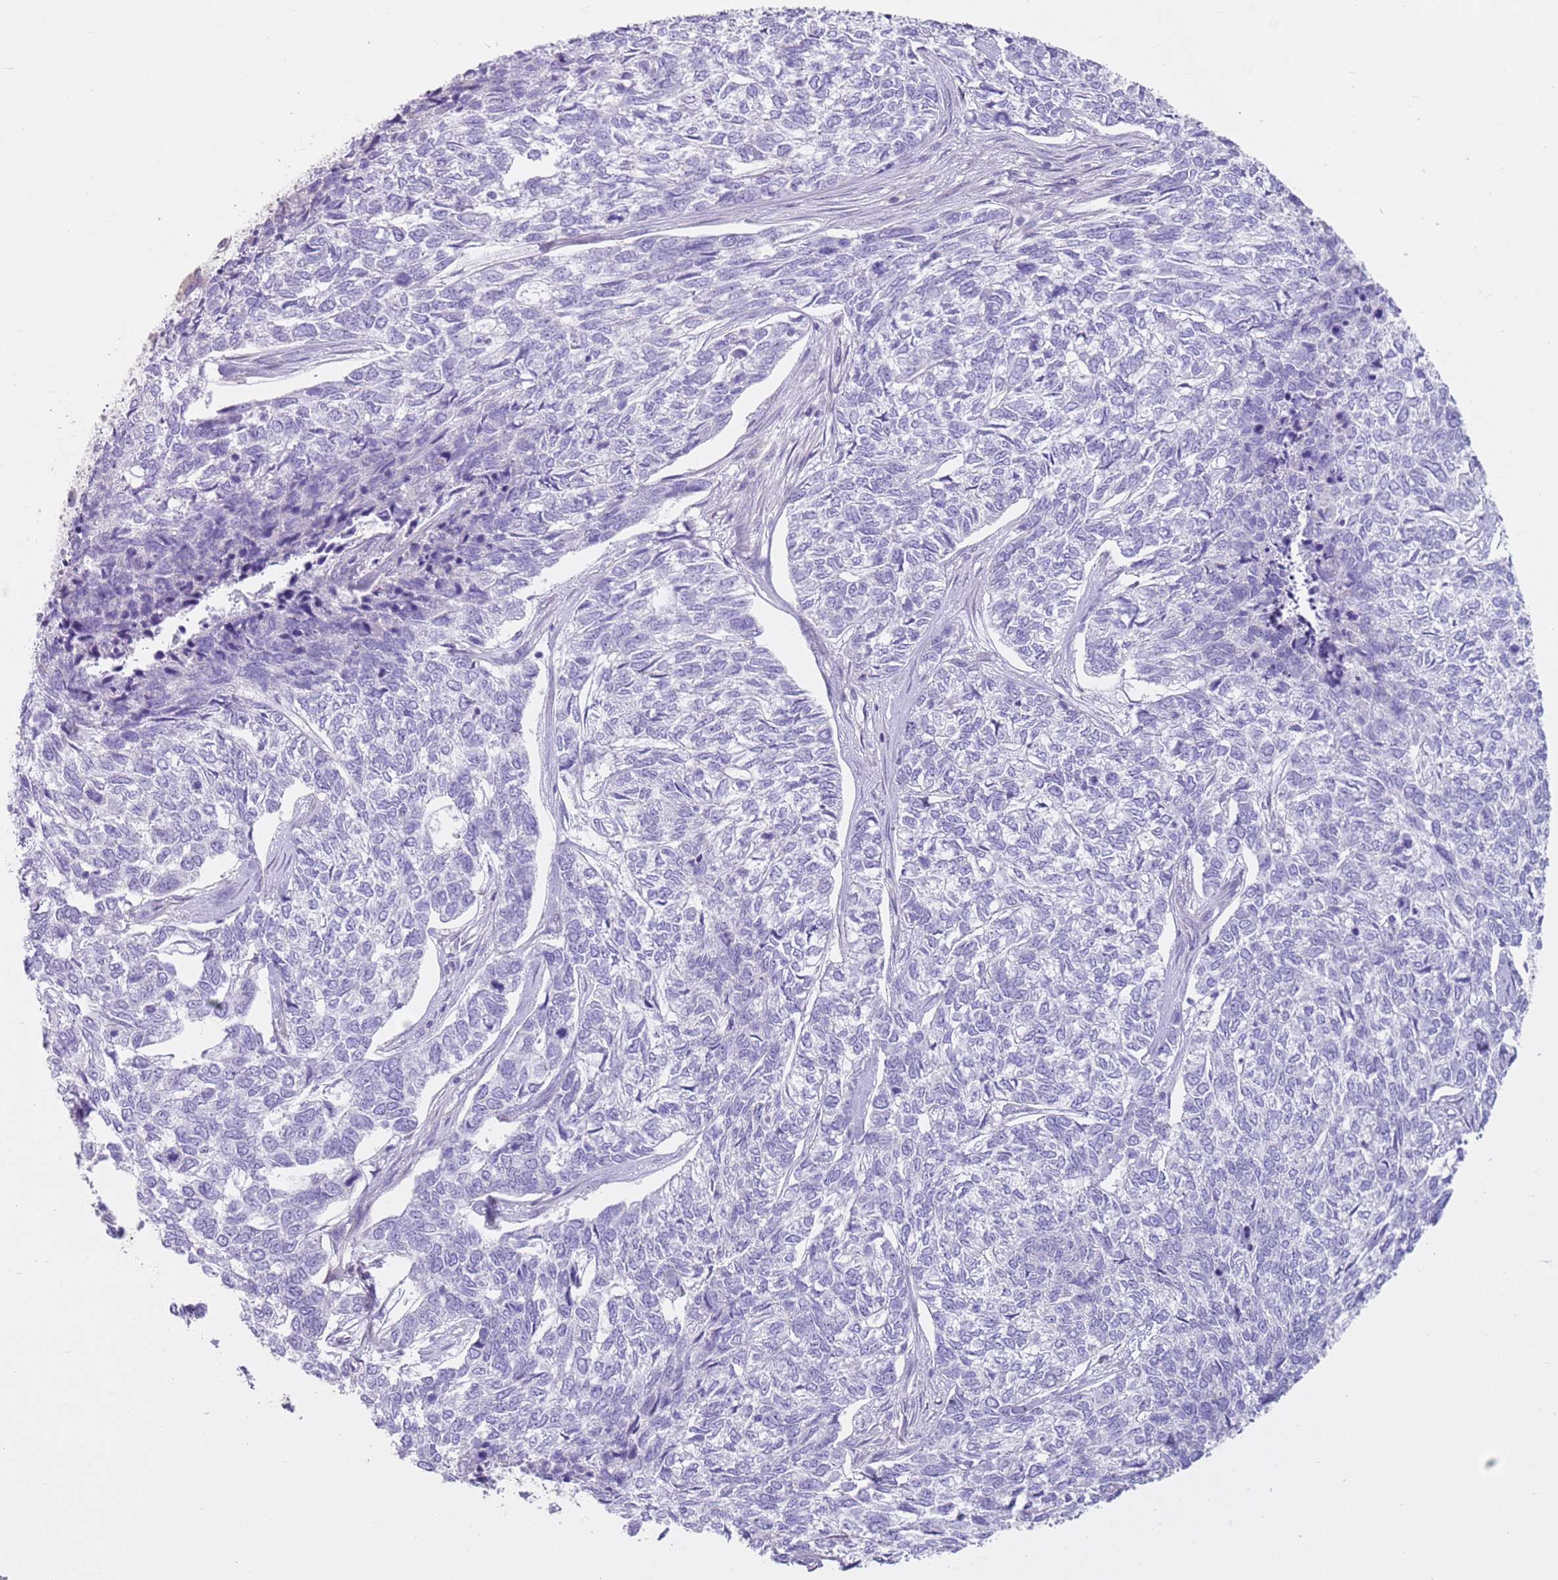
{"staining": {"intensity": "negative", "quantity": "none", "location": "none"}, "tissue": "skin cancer", "cell_type": "Tumor cells", "image_type": "cancer", "snomed": [{"axis": "morphology", "description": "Basal cell carcinoma"}, {"axis": "topography", "description": "Skin"}], "caption": "DAB (3,3'-diaminobenzidine) immunohistochemical staining of skin cancer displays no significant positivity in tumor cells.", "gene": "CD177", "patient": {"sex": "female", "age": 65}}